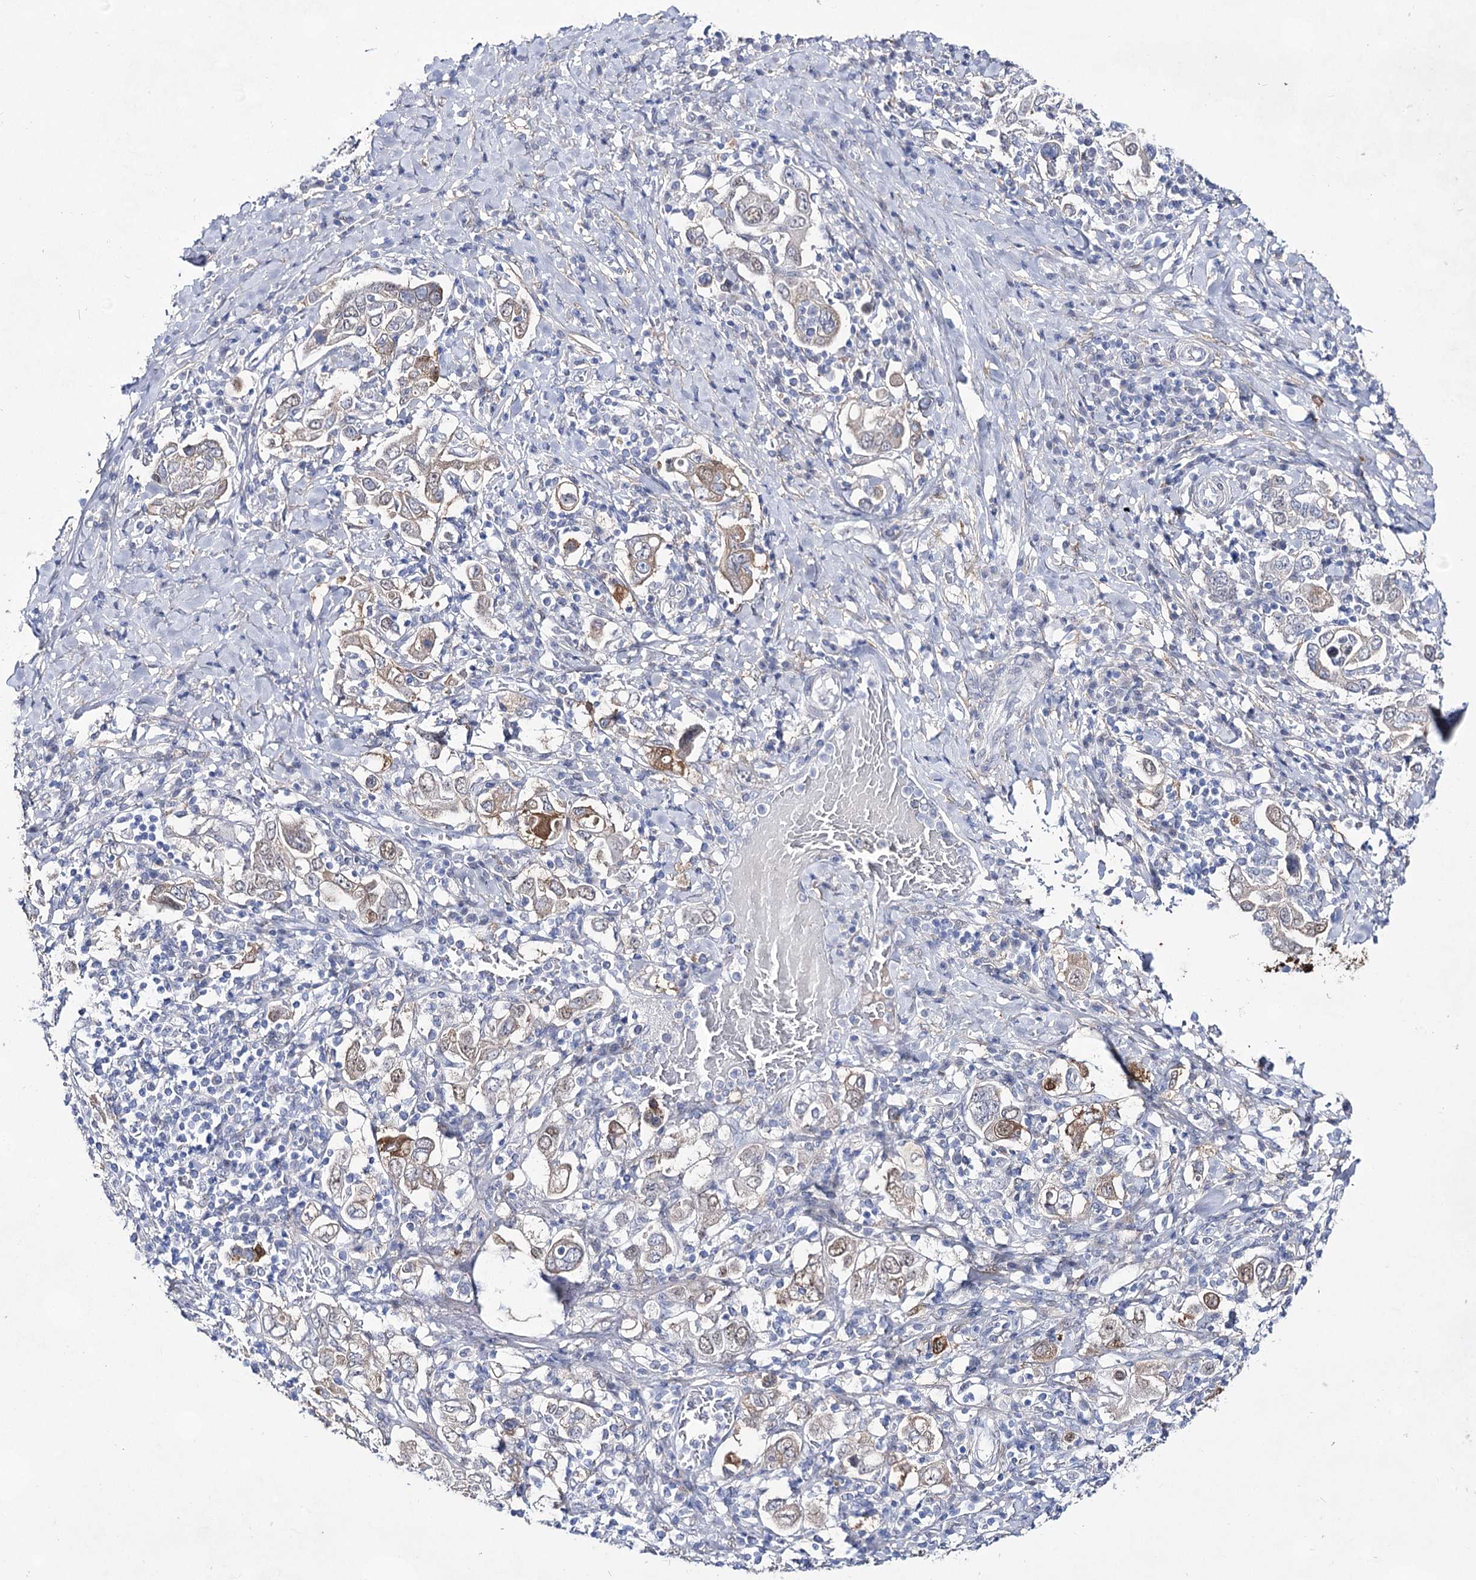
{"staining": {"intensity": "moderate", "quantity": "<25%", "location": "cytoplasmic/membranous"}, "tissue": "stomach cancer", "cell_type": "Tumor cells", "image_type": "cancer", "snomed": [{"axis": "morphology", "description": "Adenocarcinoma, NOS"}, {"axis": "topography", "description": "Stomach, upper"}], "caption": "Stomach adenocarcinoma stained for a protein displays moderate cytoplasmic/membranous positivity in tumor cells.", "gene": "UGDH", "patient": {"sex": "male", "age": 62}}